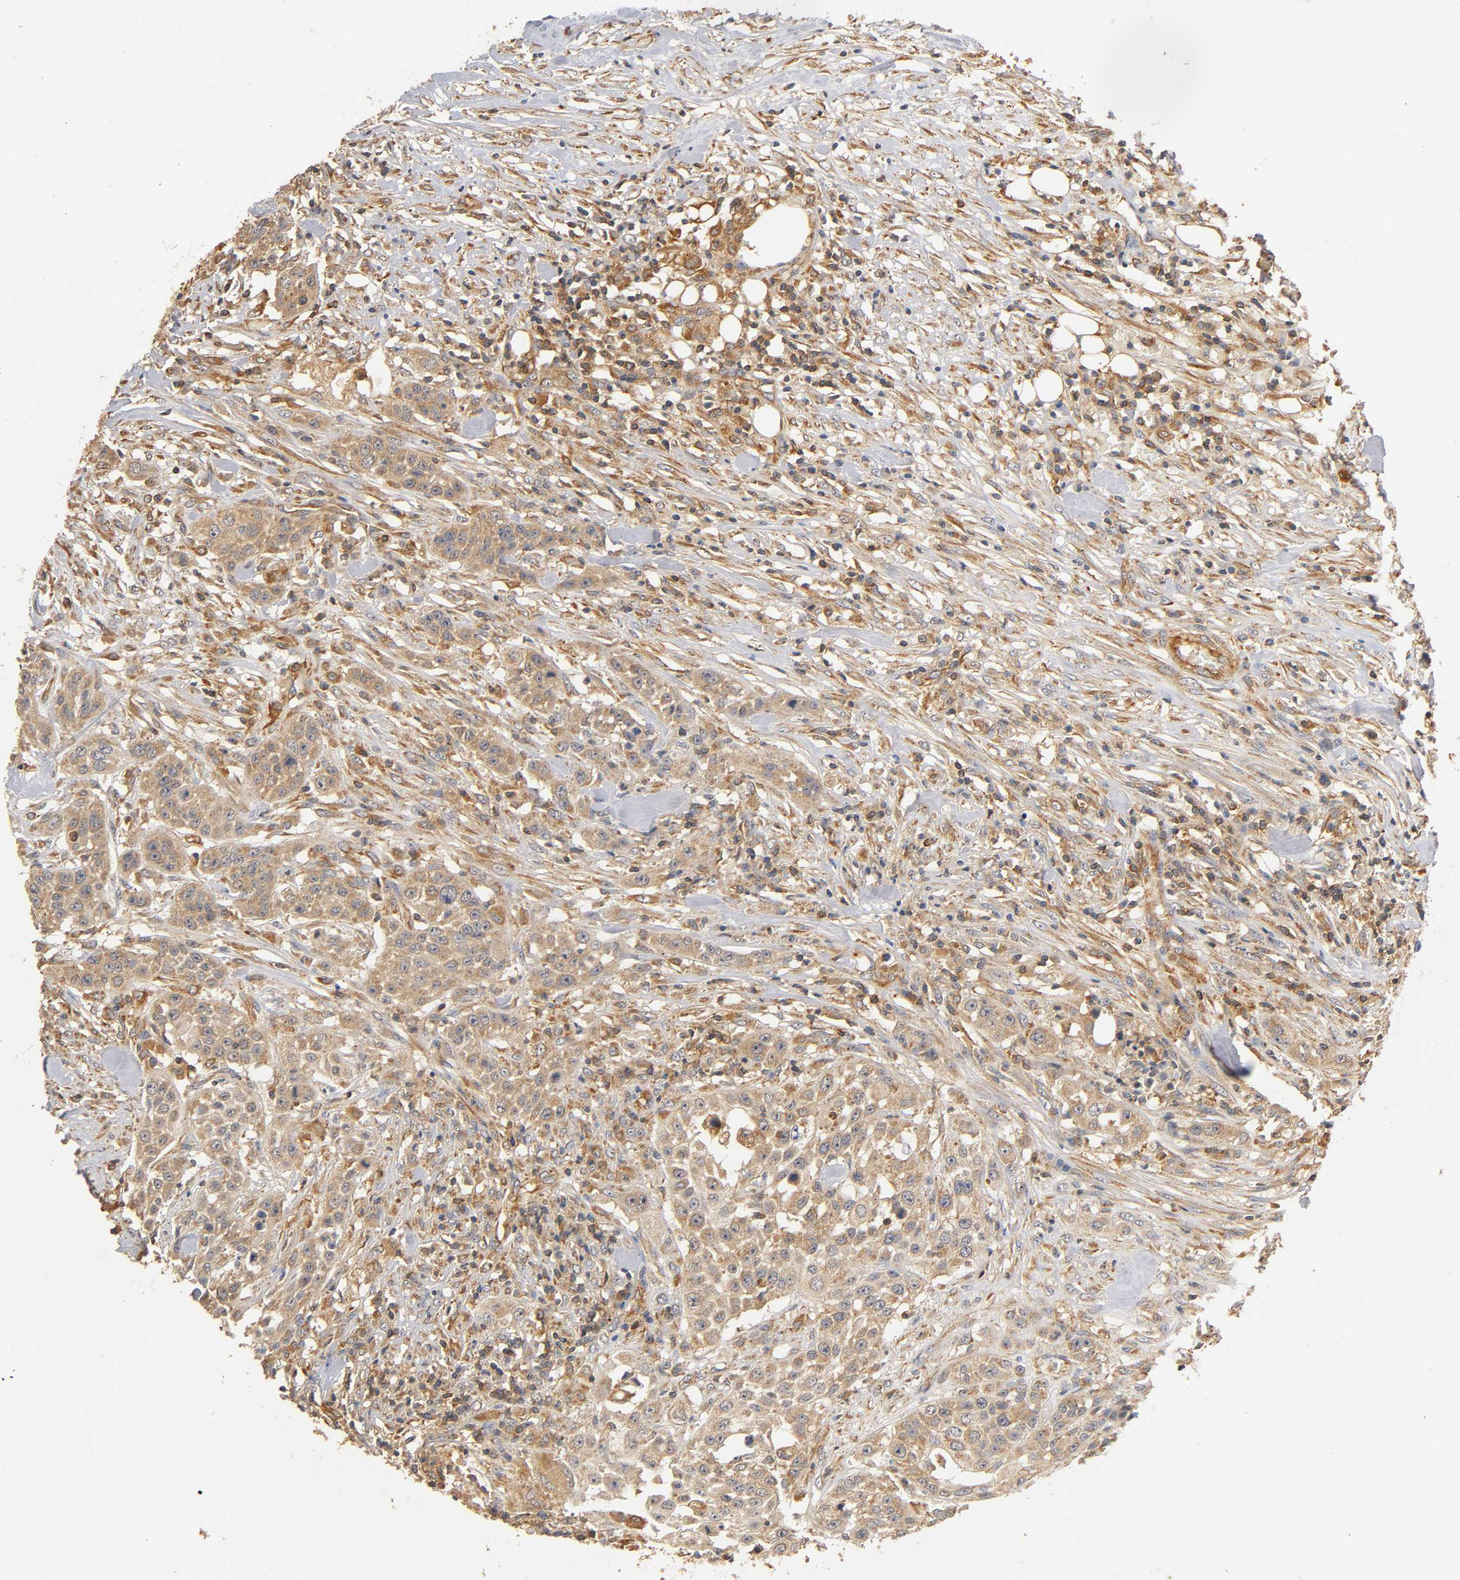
{"staining": {"intensity": "moderate", "quantity": ">75%", "location": "cytoplasmic/membranous"}, "tissue": "urothelial cancer", "cell_type": "Tumor cells", "image_type": "cancer", "snomed": [{"axis": "morphology", "description": "Urothelial carcinoma, High grade"}, {"axis": "topography", "description": "Urinary bladder"}], "caption": "A medium amount of moderate cytoplasmic/membranous expression is seen in about >75% of tumor cells in urothelial cancer tissue.", "gene": "SCAP", "patient": {"sex": "male", "age": 74}}